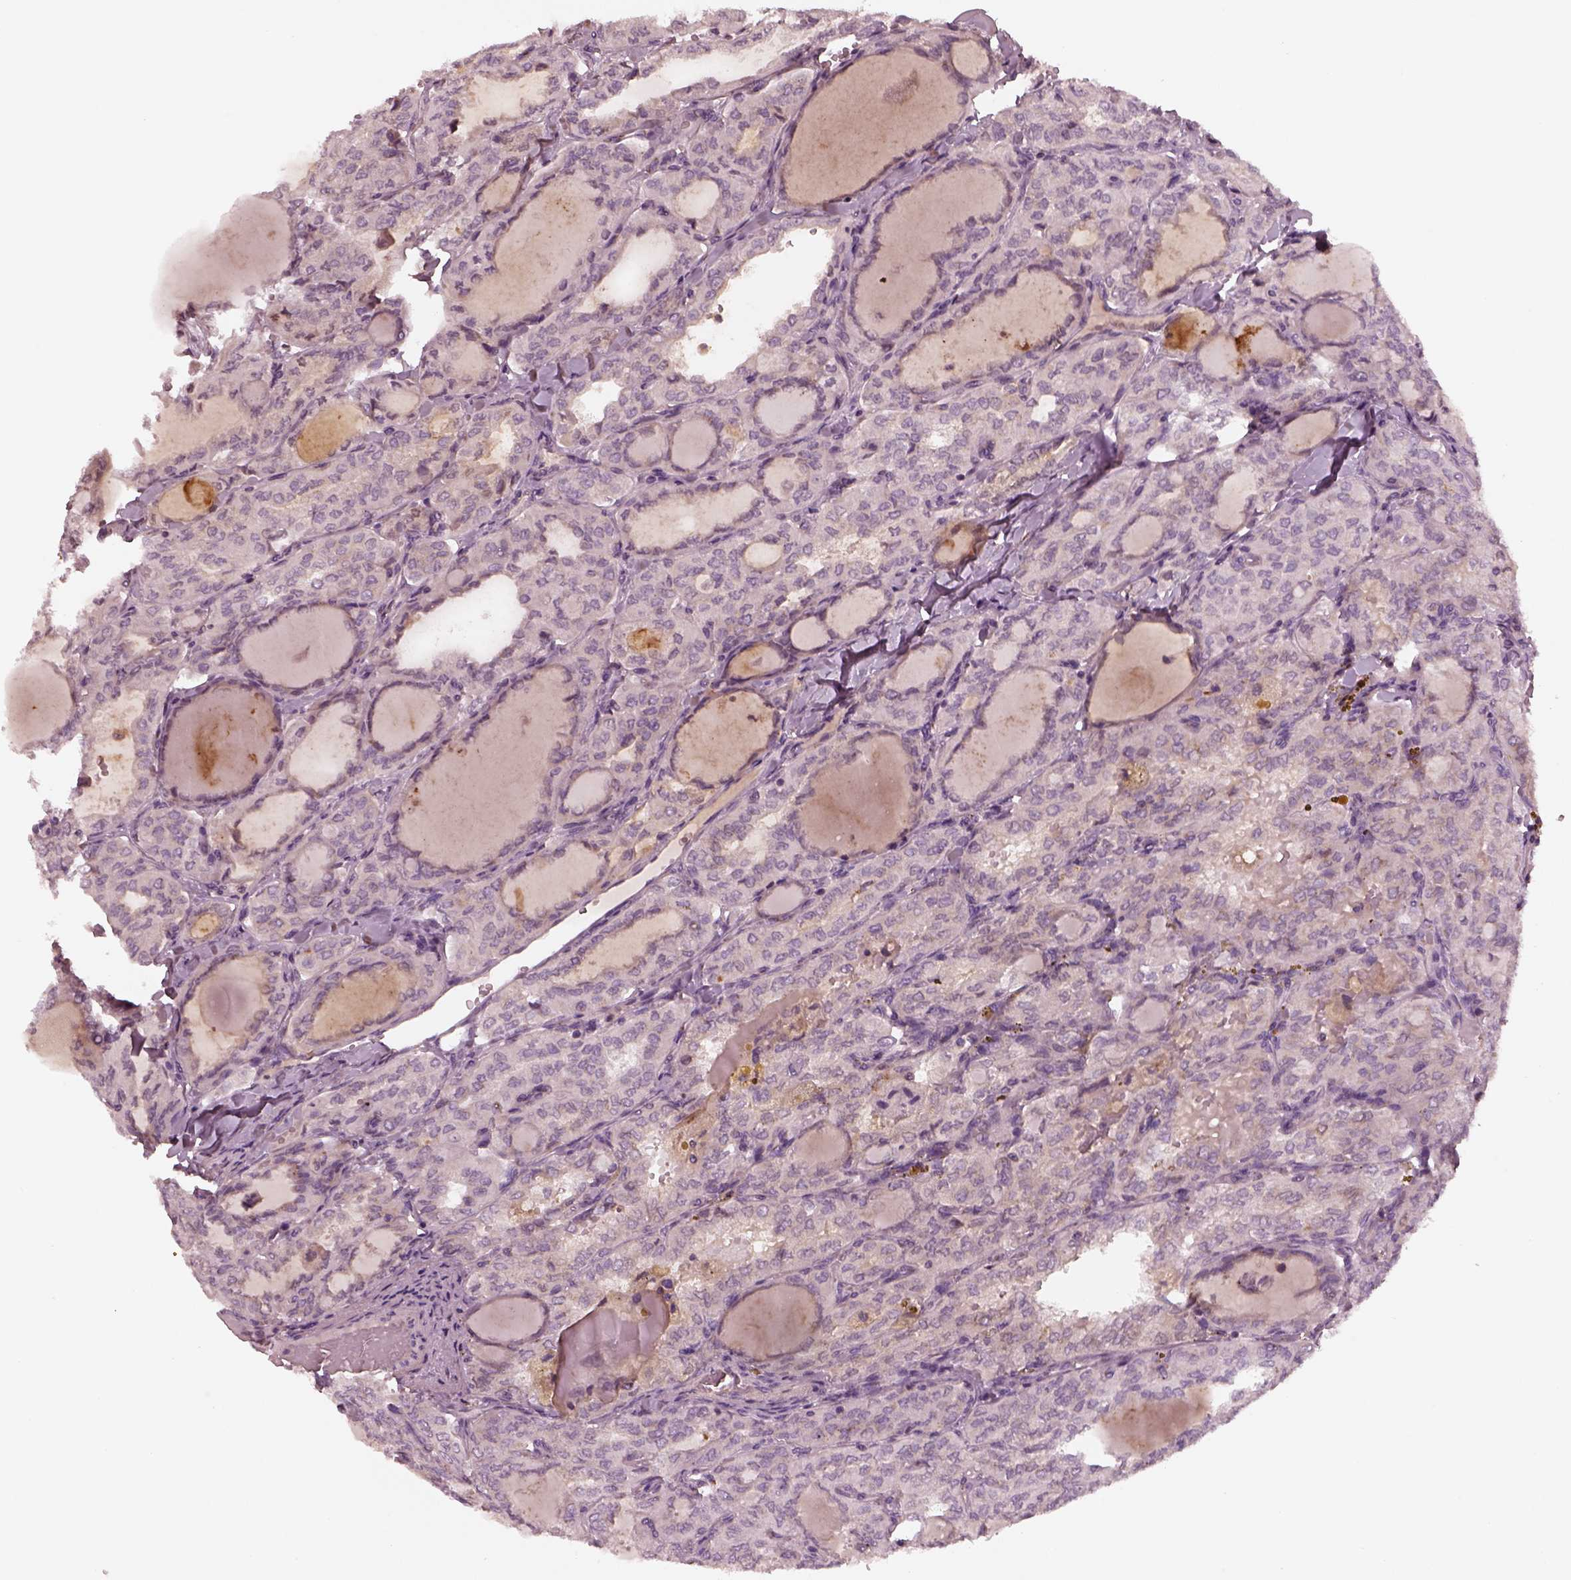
{"staining": {"intensity": "negative", "quantity": "none", "location": "none"}, "tissue": "thyroid cancer", "cell_type": "Tumor cells", "image_type": "cancer", "snomed": [{"axis": "morphology", "description": "Papillary adenocarcinoma, NOS"}, {"axis": "topography", "description": "Thyroid gland"}], "caption": "Tumor cells show no significant protein staining in thyroid papillary adenocarcinoma.", "gene": "SDCBP2", "patient": {"sex": "male", "age": 20}}